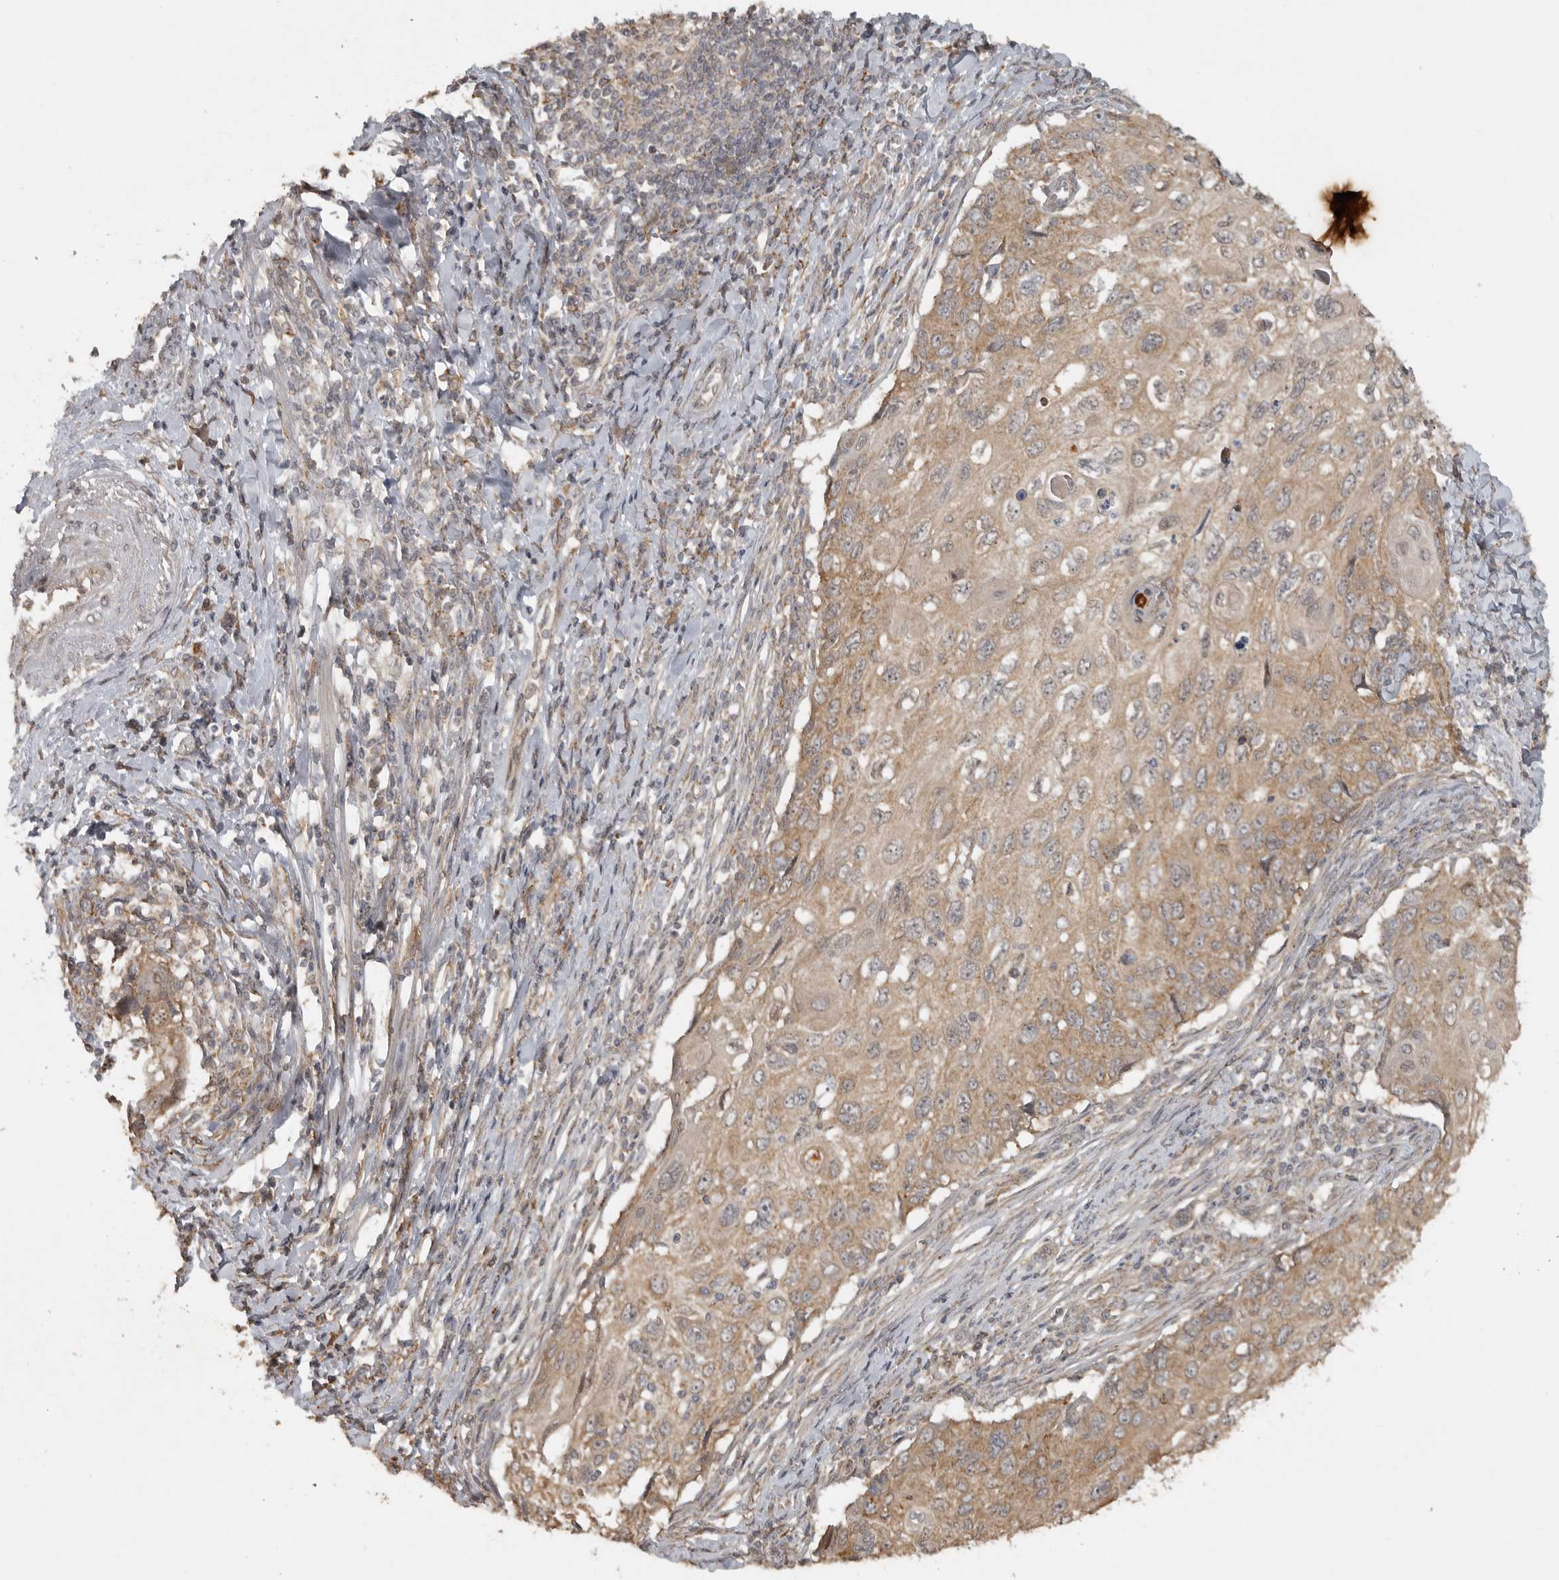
{"staining": {"intensity": "moderate", "quantity": ">75%", "location": "cytoplasmic/membranous"}, "tissue": "cervical cancer", "cell_type": "Tumor cells", "image_type": "cancer", "snomed": [{"axis": "morphology", "description": "Squamous cell carcinoma, NOS"}, {"axis": "topography", "description": "Cervix"}], "caption": "Immunohistochemistry (IHC) of cervical cancer demonstrates medium levels of moderate cytoplasmic/membranous staining in approximately >75% of tumor cells.", "gene": "LLGL1", "patient": {"sex": "female", "age": 70}}